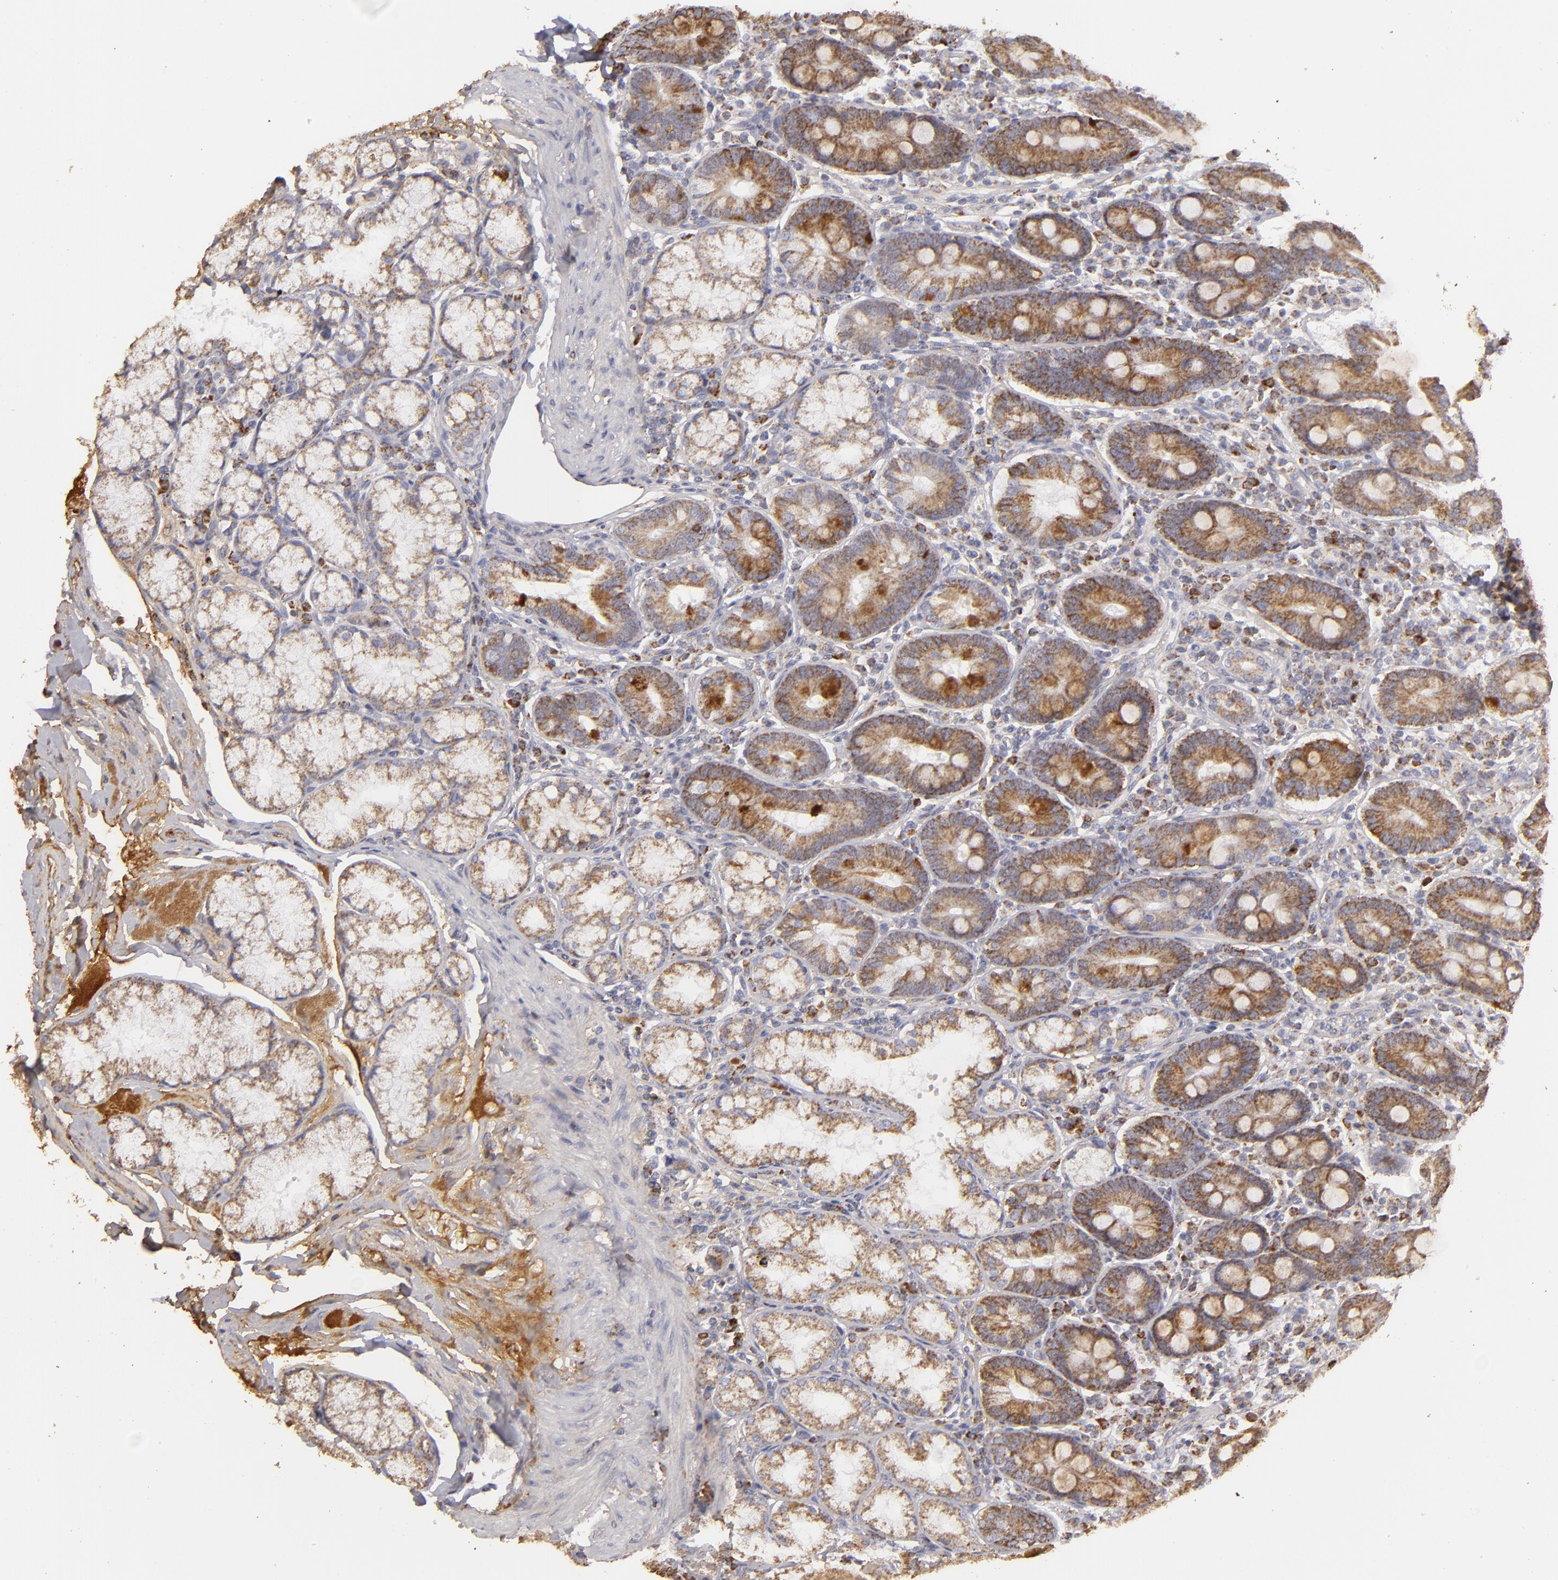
{"staining": {"intensity": "moderate", "quantity": ">75%", "location": "cytoplasmic/membranous"}, "tissue": "duodenum", "cell_type": "Glandular cells", "image_type": "normal", "snomed": [{"axis": "morphology", "description": "Normal tissue, NOS"}, {"axis": "topography", "description": "Duodenum"}], "caption": "This image shows benign duodenum stained with immunohistochemistry (IHC) to label a protein in brown. The cytoplasmic/membranous of glandular cells show moderate positivity for the protein. Nuclei are counter-stained blue.", "gene": "CFB", "patient": {"sex": "male", "age": 50}}